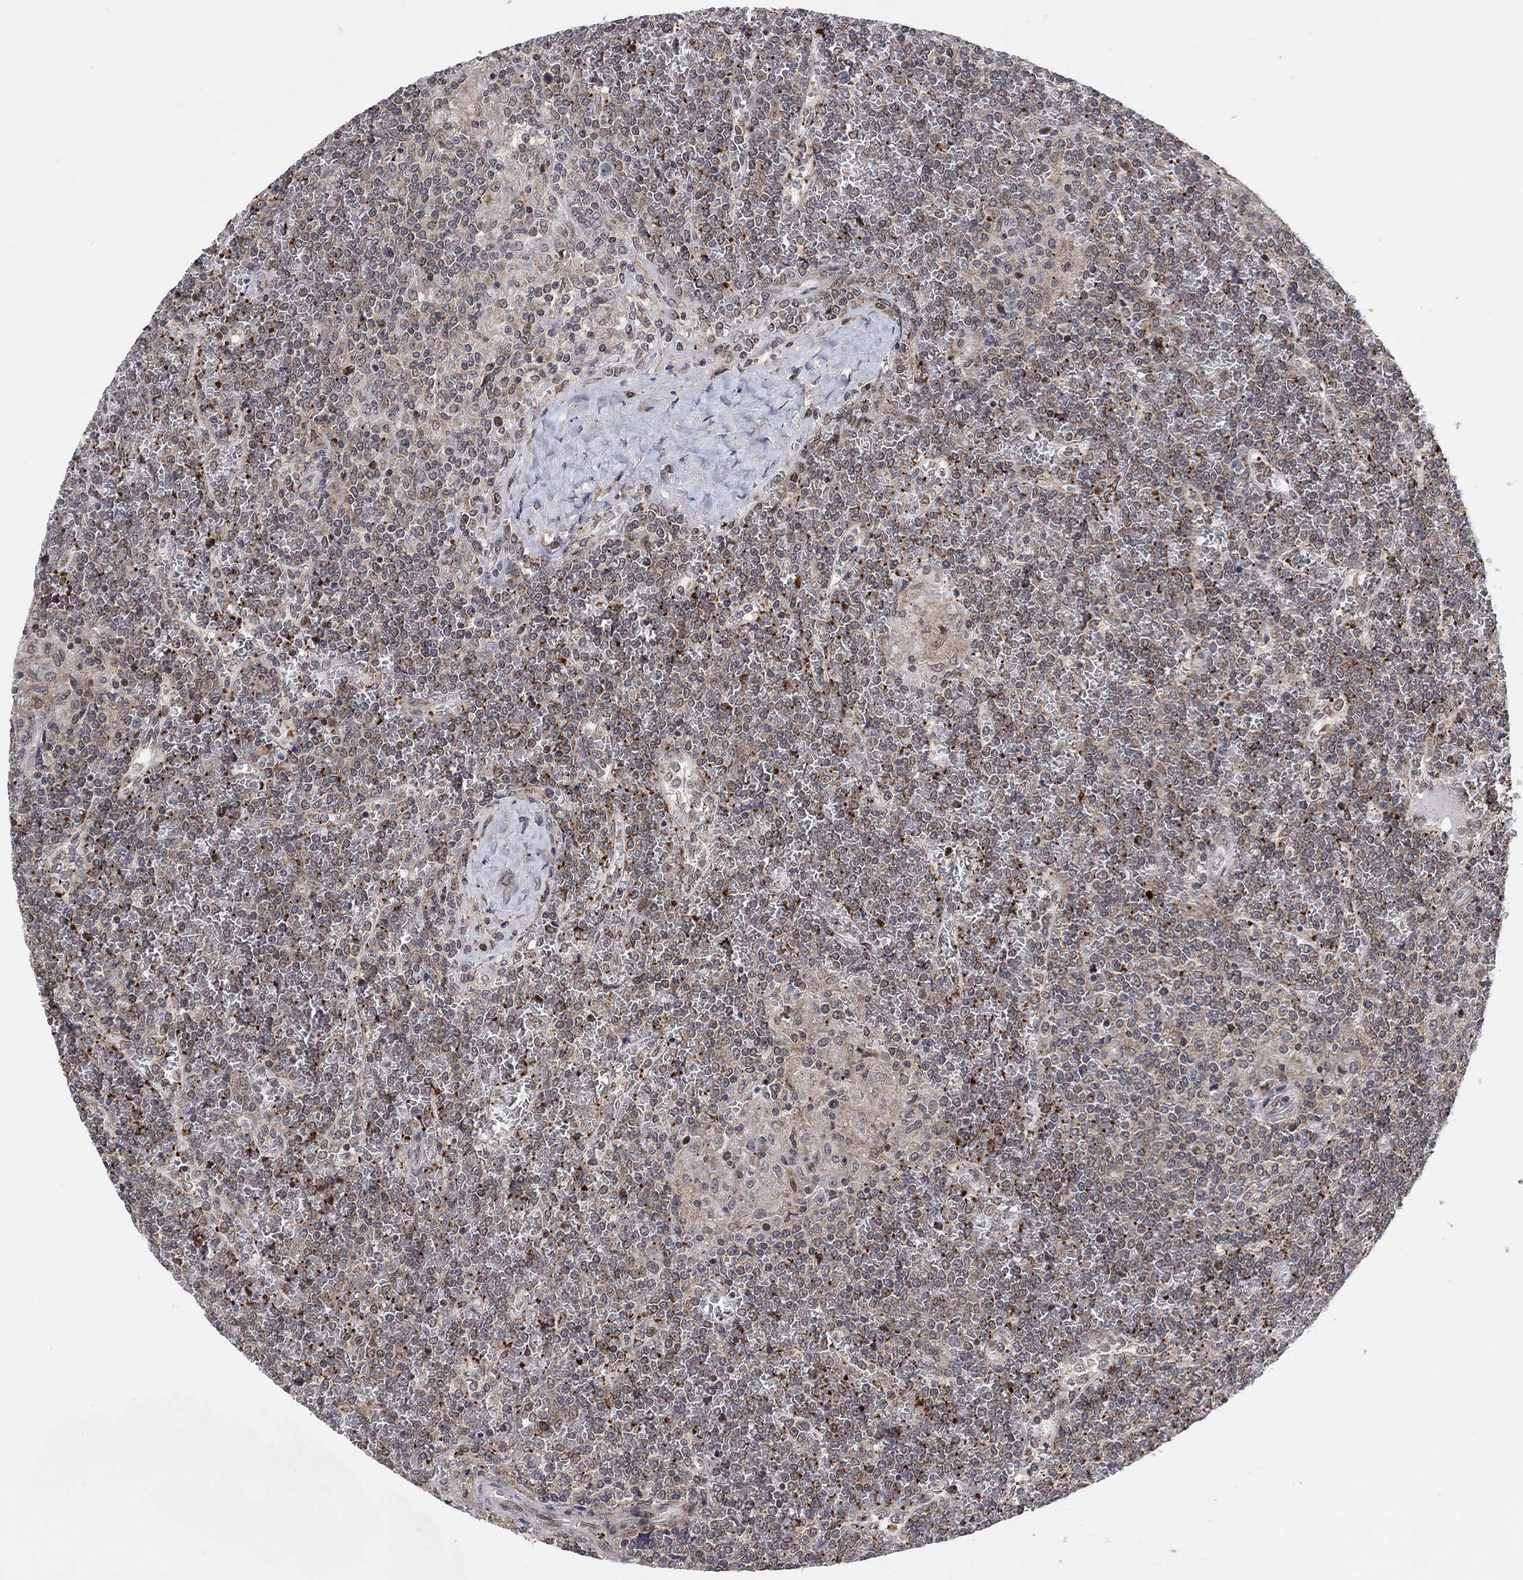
{"staining": {"intensity": "negative", "quantity": "none", "location": "none"}, "tissue": "lymphoma", "cell_type": "Tumor cells", "image_type": "cancer", "snomed": [{"axis": "morphology", "description": "Malignant lymphoma, non-Hodgkin's type, Low grade"}, {"axis": "topography", "description": "Spleen"}], "caption": "This is an immunohistochemistry micrograph of human malignant lymphoma, non-Hodgkin's type (low-grade). There is no positivity in tumor cells.", "gene": "PWWP2B", "patient": {"sex": "female", "age": 19}}